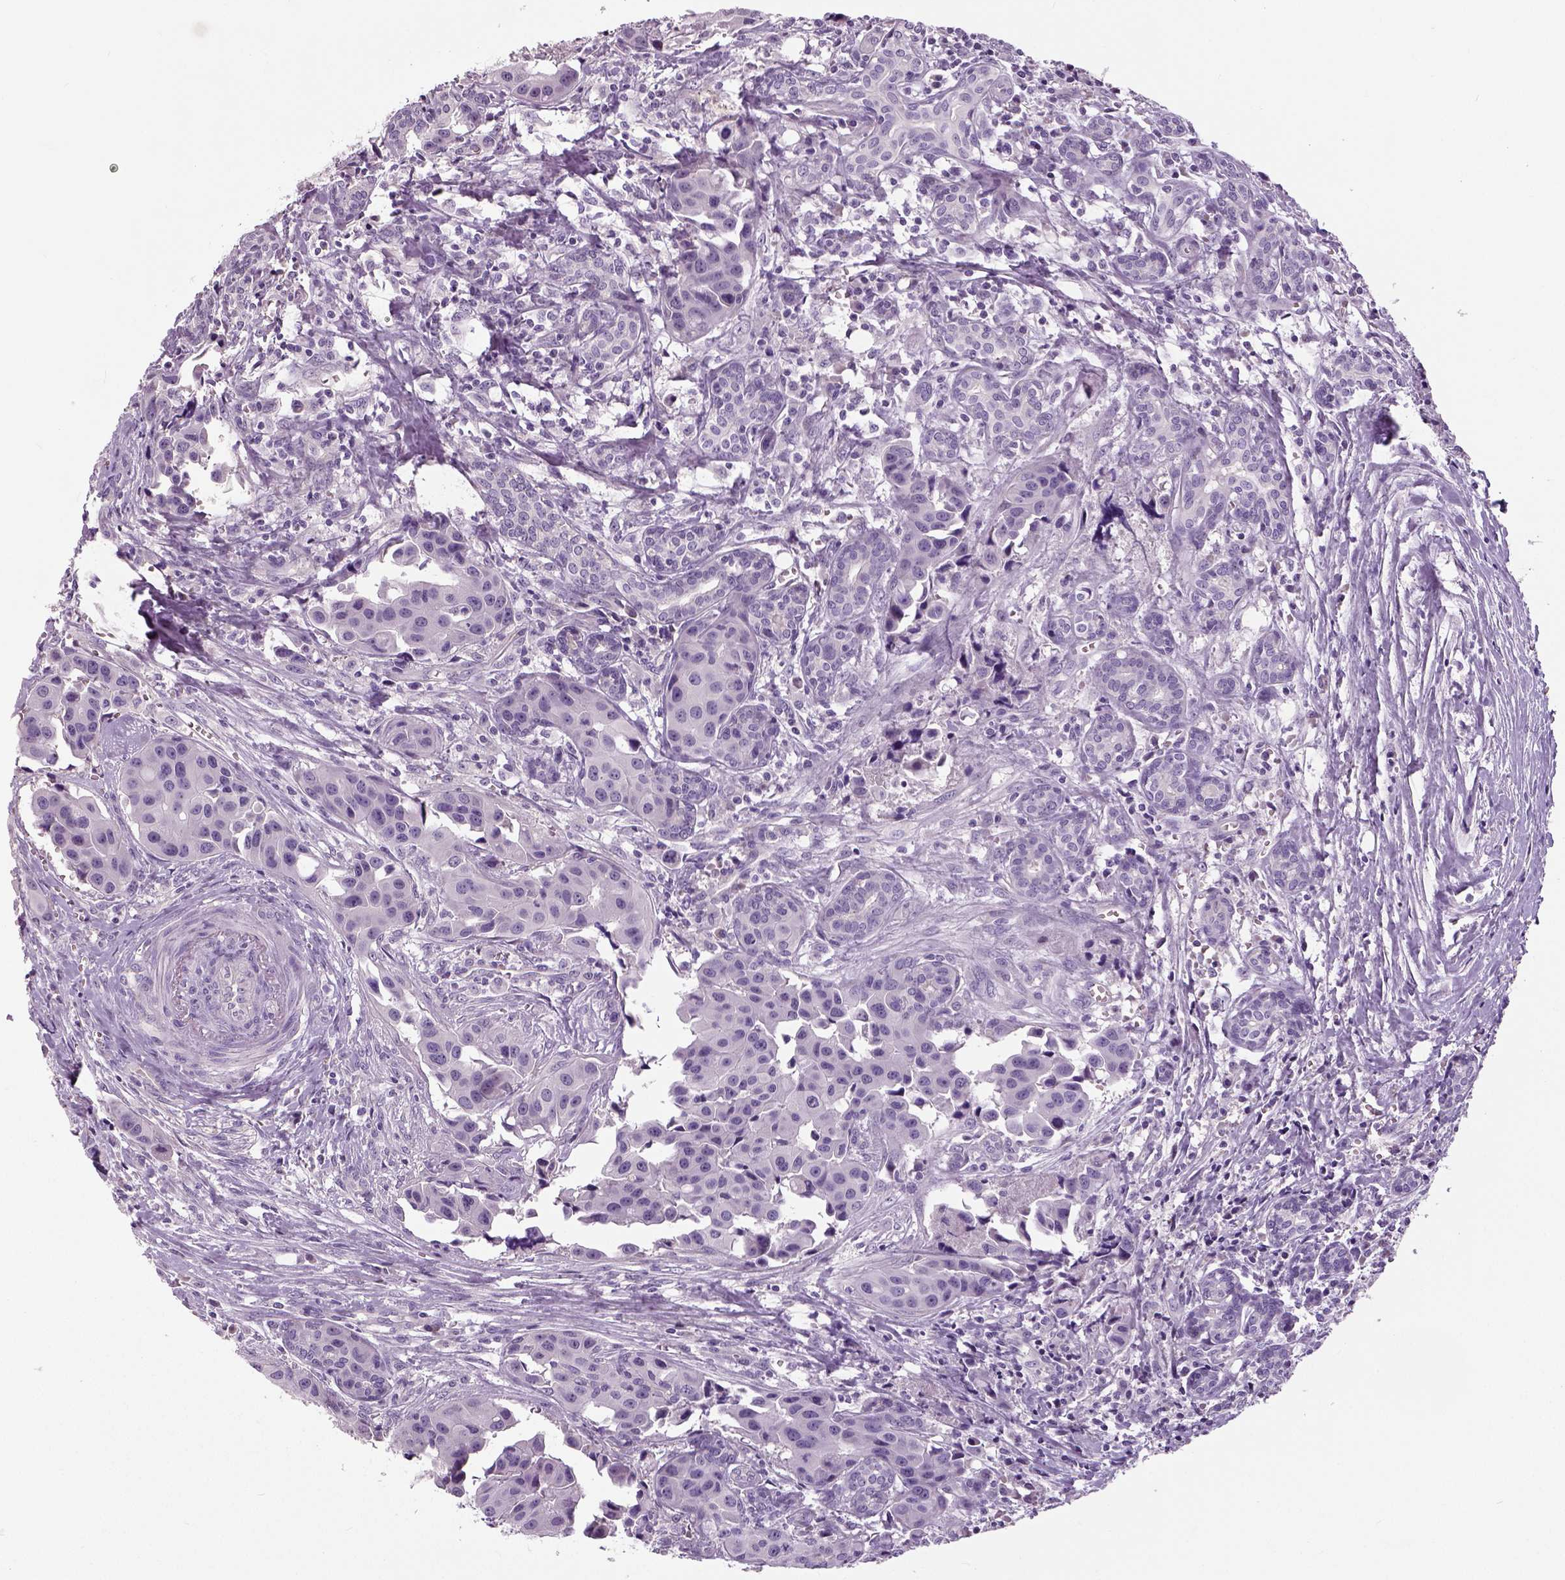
{"staining": {"intensity": "negative", "quantity": "none", "location": "none"}, "tissue": "head and neck cancer", "cell_type": "Tumor cells", "image_type": "cancer", "snomed": [{"axis": "morphology", "description": "Adenocarcinoma, NOS"}, {"axis": "topography", "description": "Head-Neck"}], "caption": "DAB immunohistochemical staining of head and neck cancer (adenocarcinoma) reveals no significant staining in tumor cells.", "gene": "NECAB1", "patient": {"sex": "male", "age": 76}}